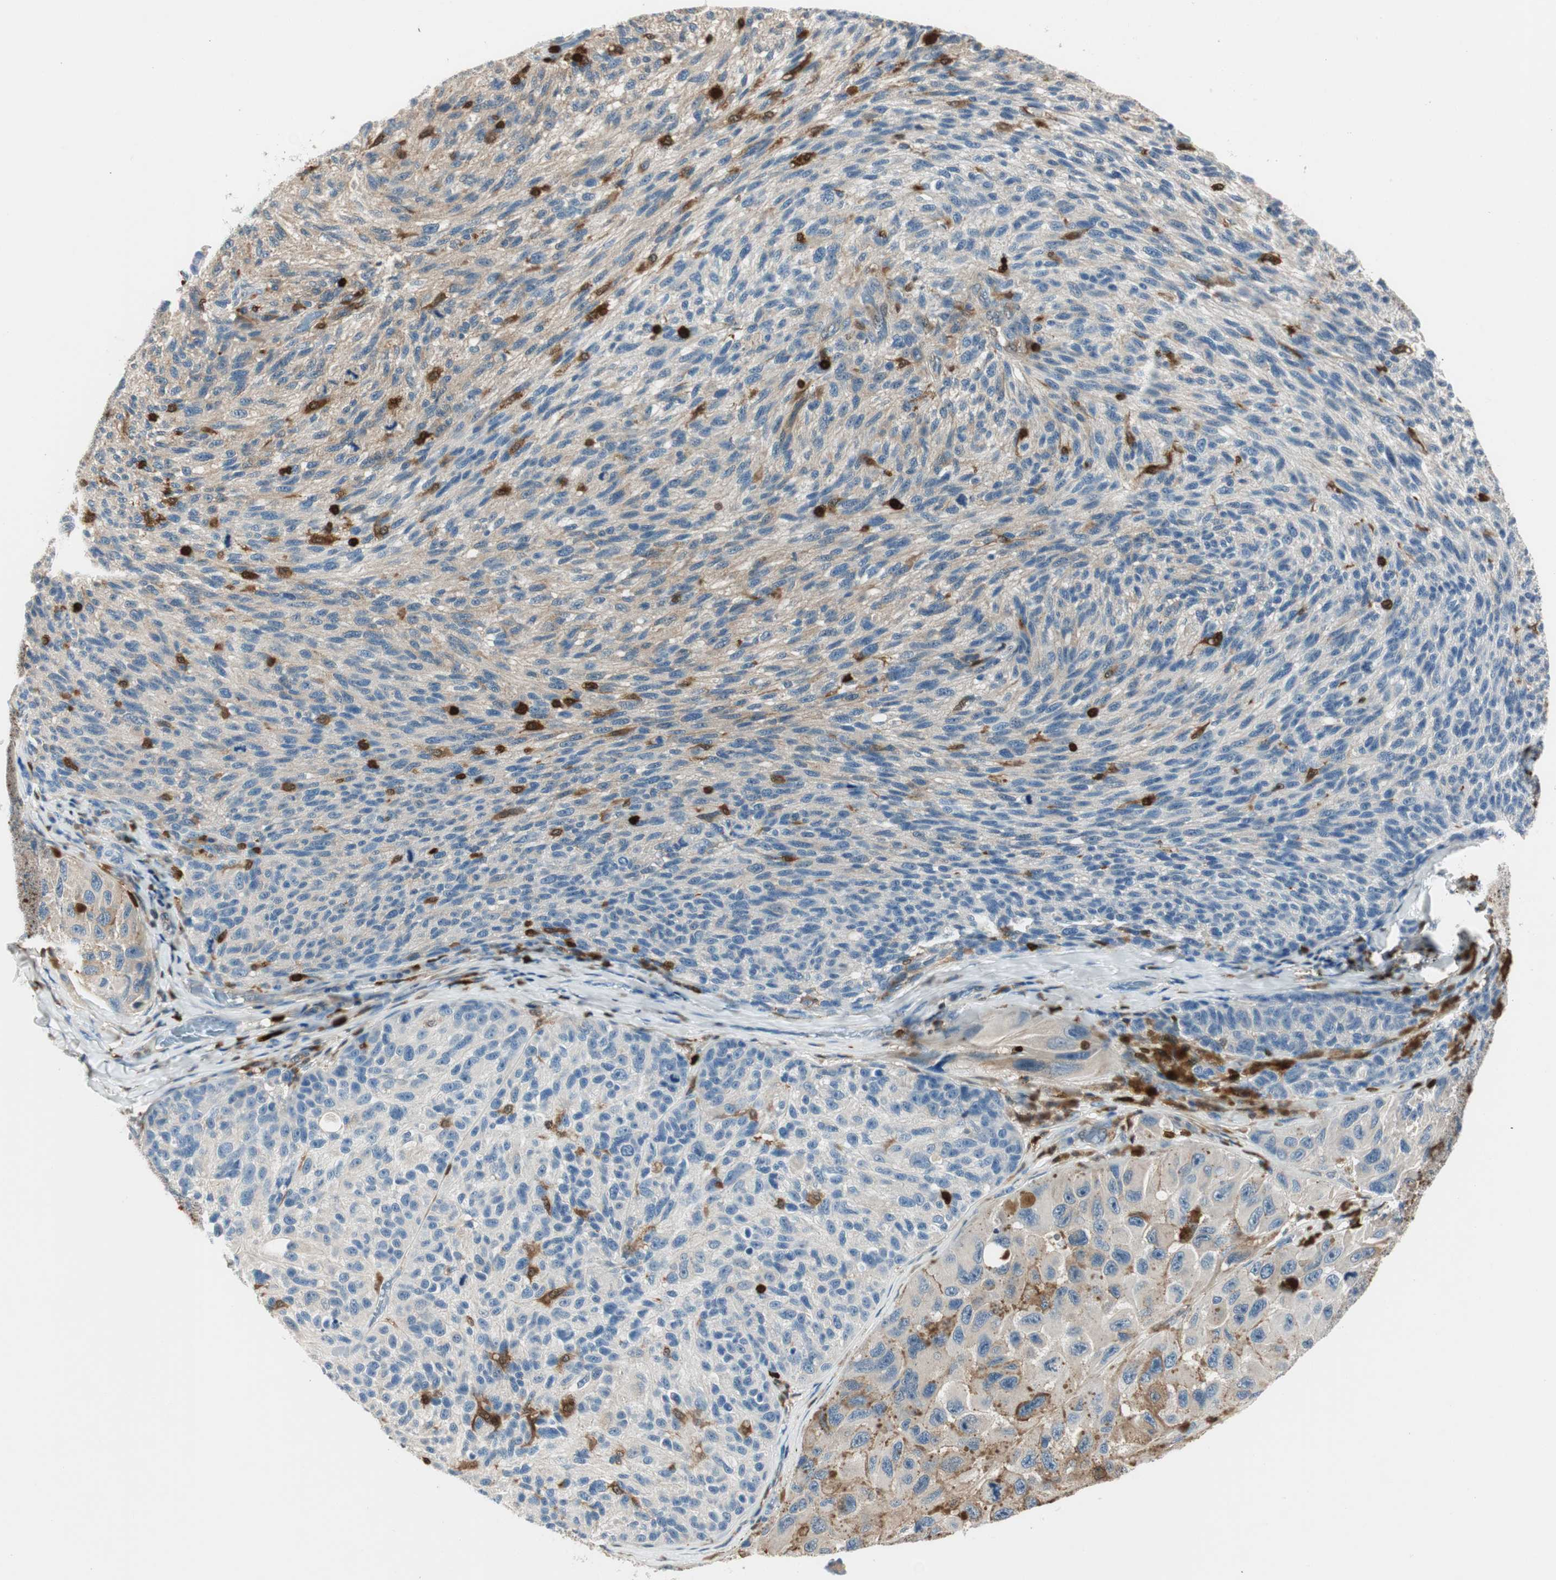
{"staining": {"intensity": "weak", "quantity": "<25%", "location": "cytoplasmic/membranous"}, "tissue": "melanoma", "cell_type": "Tumor cells", "image_type": "cancer", "snomed": [{"axis": "morphology", "description": "Malignant melanoma, NOS"}, {"axis": "topography", "description": "Skin"}], "caption": "The histopathology image demonstrates no significant expression in tumor cells of melanoma.", "gene": "COTL1", "patient": {"sex": "female", "age": 73}}